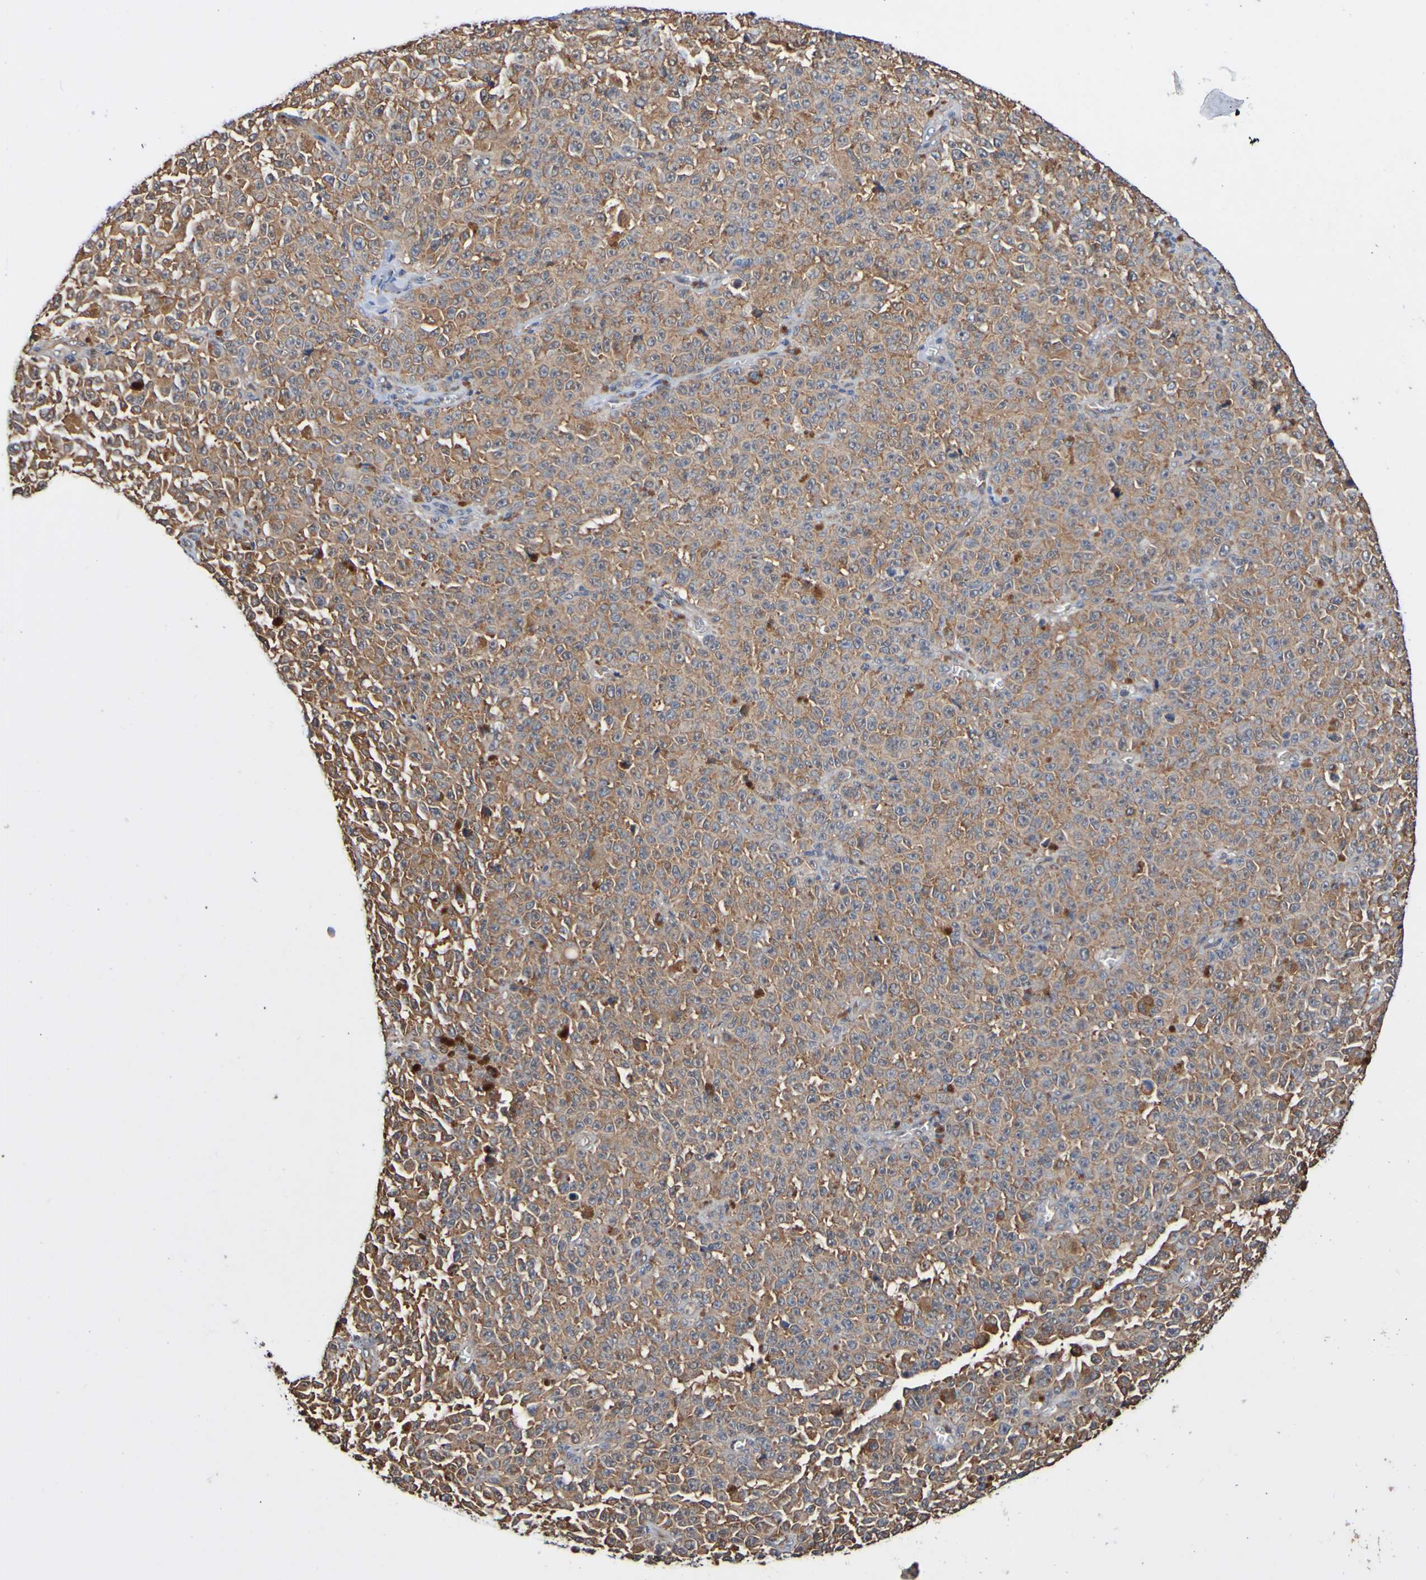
{"staining": {"intensity": "moderate", "quantity": ">75%", "location": "cytoplasmic/membranous"}, "tissue": "melanoma", "cell_type": "Tumor cells", "image_type": "cancer", "snomed": [{"axis": "morphology", "description": "Malignant melanoma, NOS"}, {"axis": "topography", "description": "Skin"}], "caption": "This image reveals immunohistochemistry staining of human malignant melanoma, with medium moderate cytoplasmic/membranous staining in about >75% of tumor cells.", "gene": "AXIN1", "patient": {"sex": "female", "age": 82}}